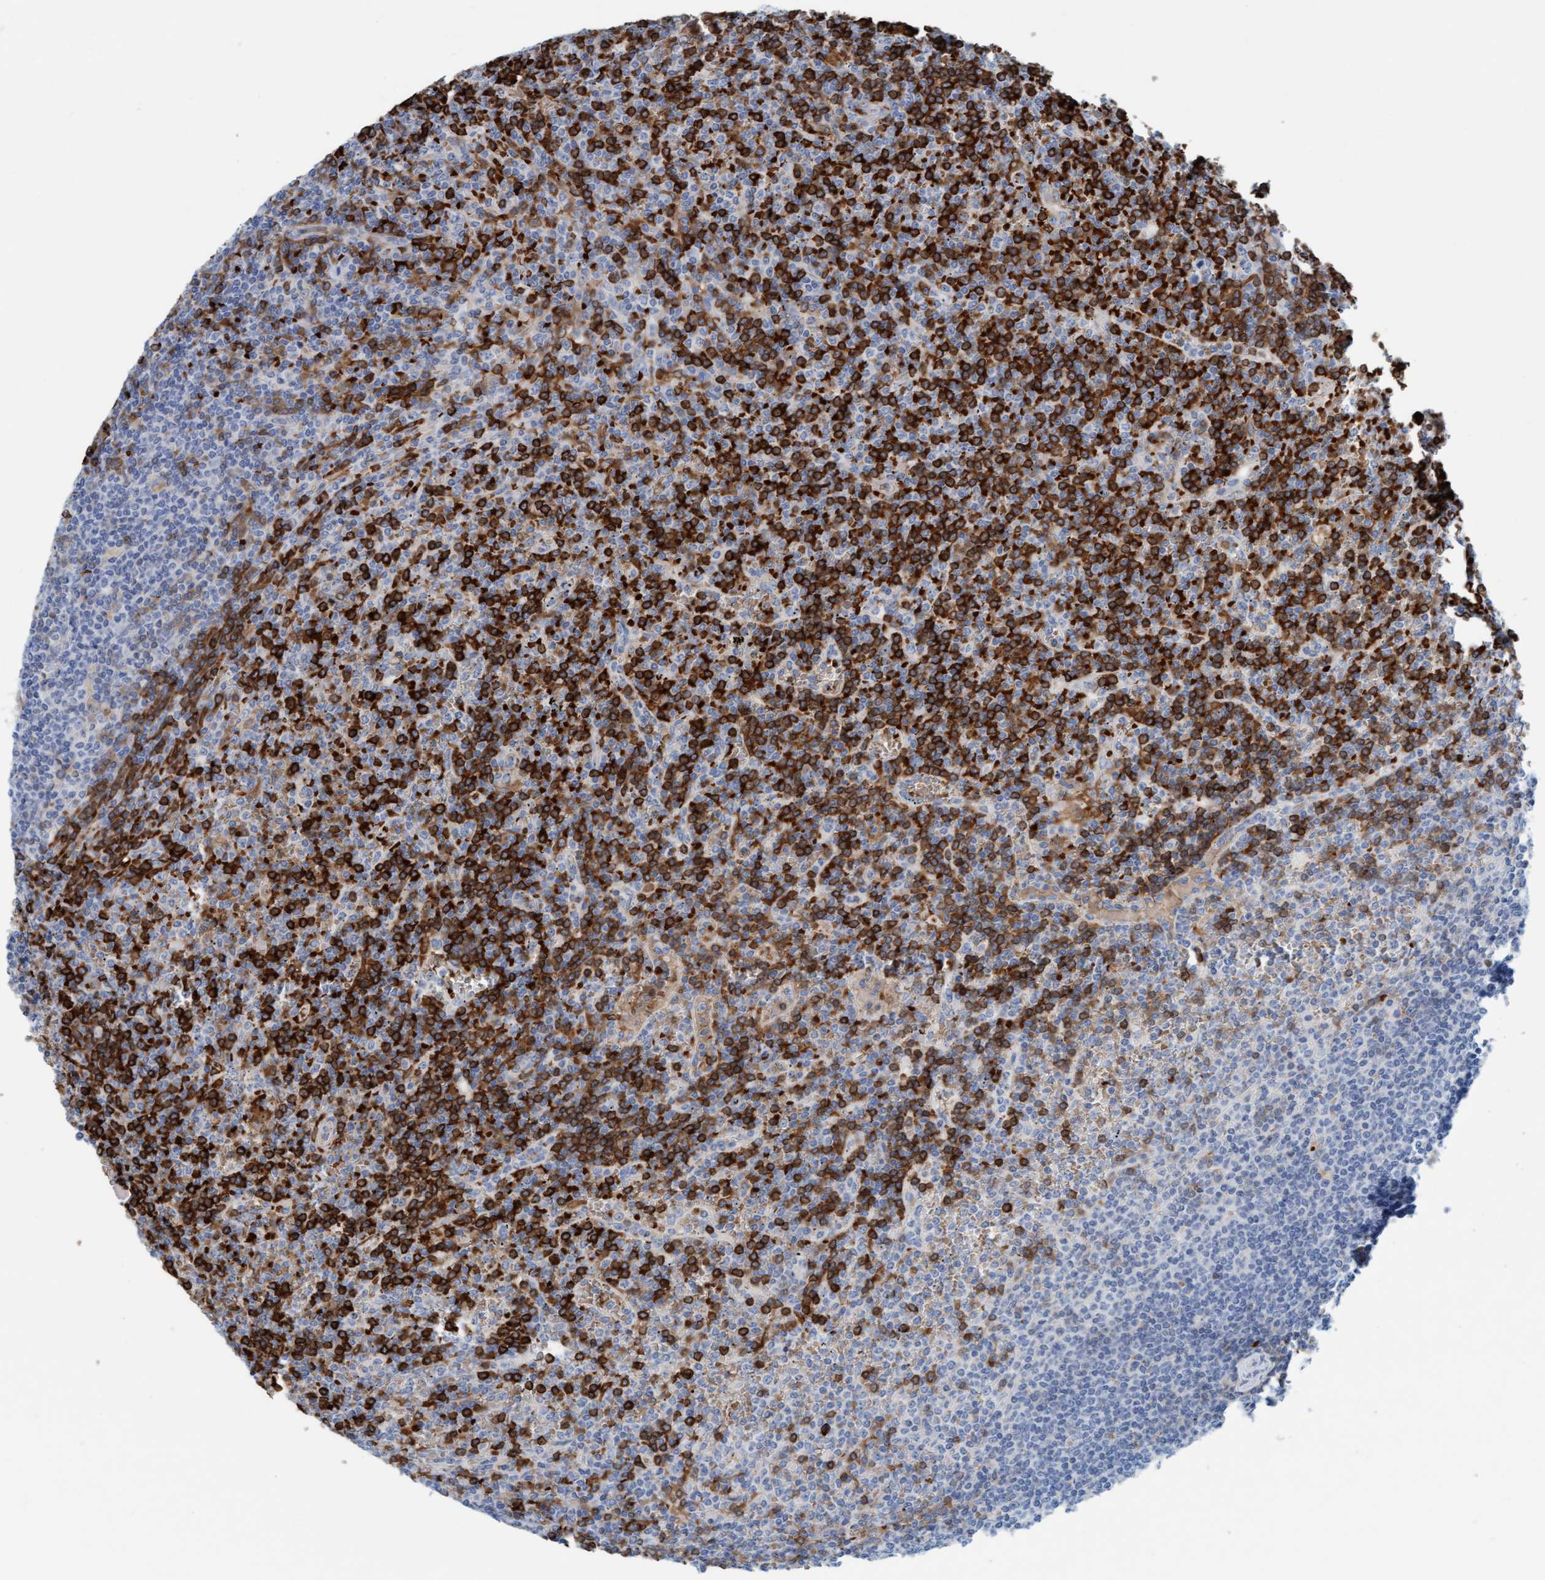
{"staining": {"intensity": "strong", "quantity": "25%-75%", "location": "cytoplasmic/membranous"}, "tissue": "lymphoma", "cell_type": "Tumor cells", "image_type": "cancer", "snomed": [{"axis": "morphology", "description": "Malignant lymphoma, non-Hodgkin's type, Low grade"}, {"axis": "topography", "description": "Spleen"}], "caption": "The image shows staining of lymphoma, revealing strong cytoplasmic/membranous protein positivity (brown color) within tumor cells. (DAB (3,3'-diaminobenzidine) IHC with brightfield microscopy, high magnification).", "gene": "P2RX5", "patient": {"sex": "female", "age": 19}}